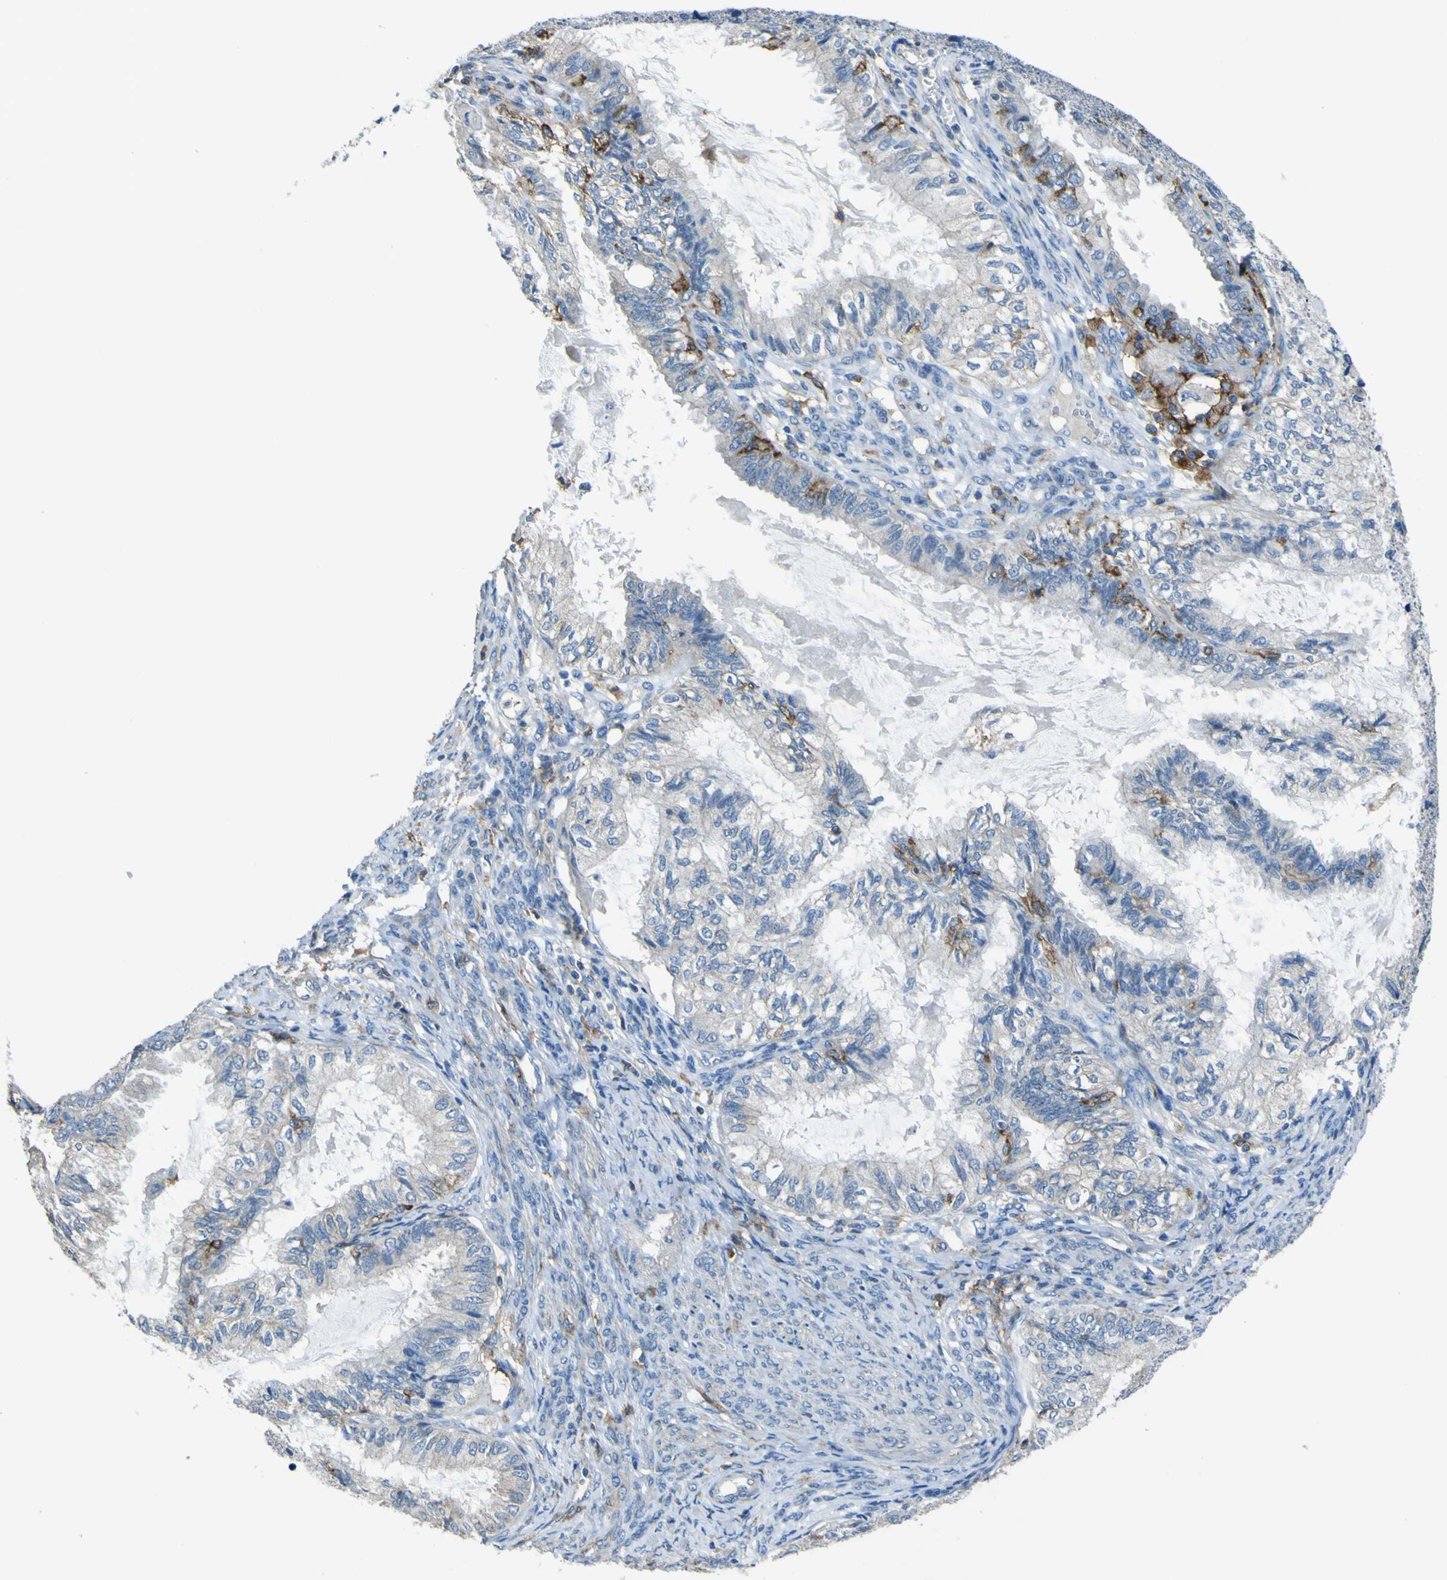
{"staining": {"intensity": "negative", "quantity": "none", "location": "none"}, "tissue": "cervical cancer", "cell_type": "Tumor cells", "image_type": "cancer", "snomed": [{"axis": "morphology", "description": "Normal tissue, NOS"}, {"axis": "morphology", "description": "Adenocarcinoma, NOS"}, {"axis": "topography", "description": "Cervix"}, {"axis": "topography", "description": "Endometrium"}], "caption": "The image displays no staining of tumor cells in cervical cancer (adenocarcinoma).", "gene": "LAIR1", "patient": {"sex": "female", "age": 86}}